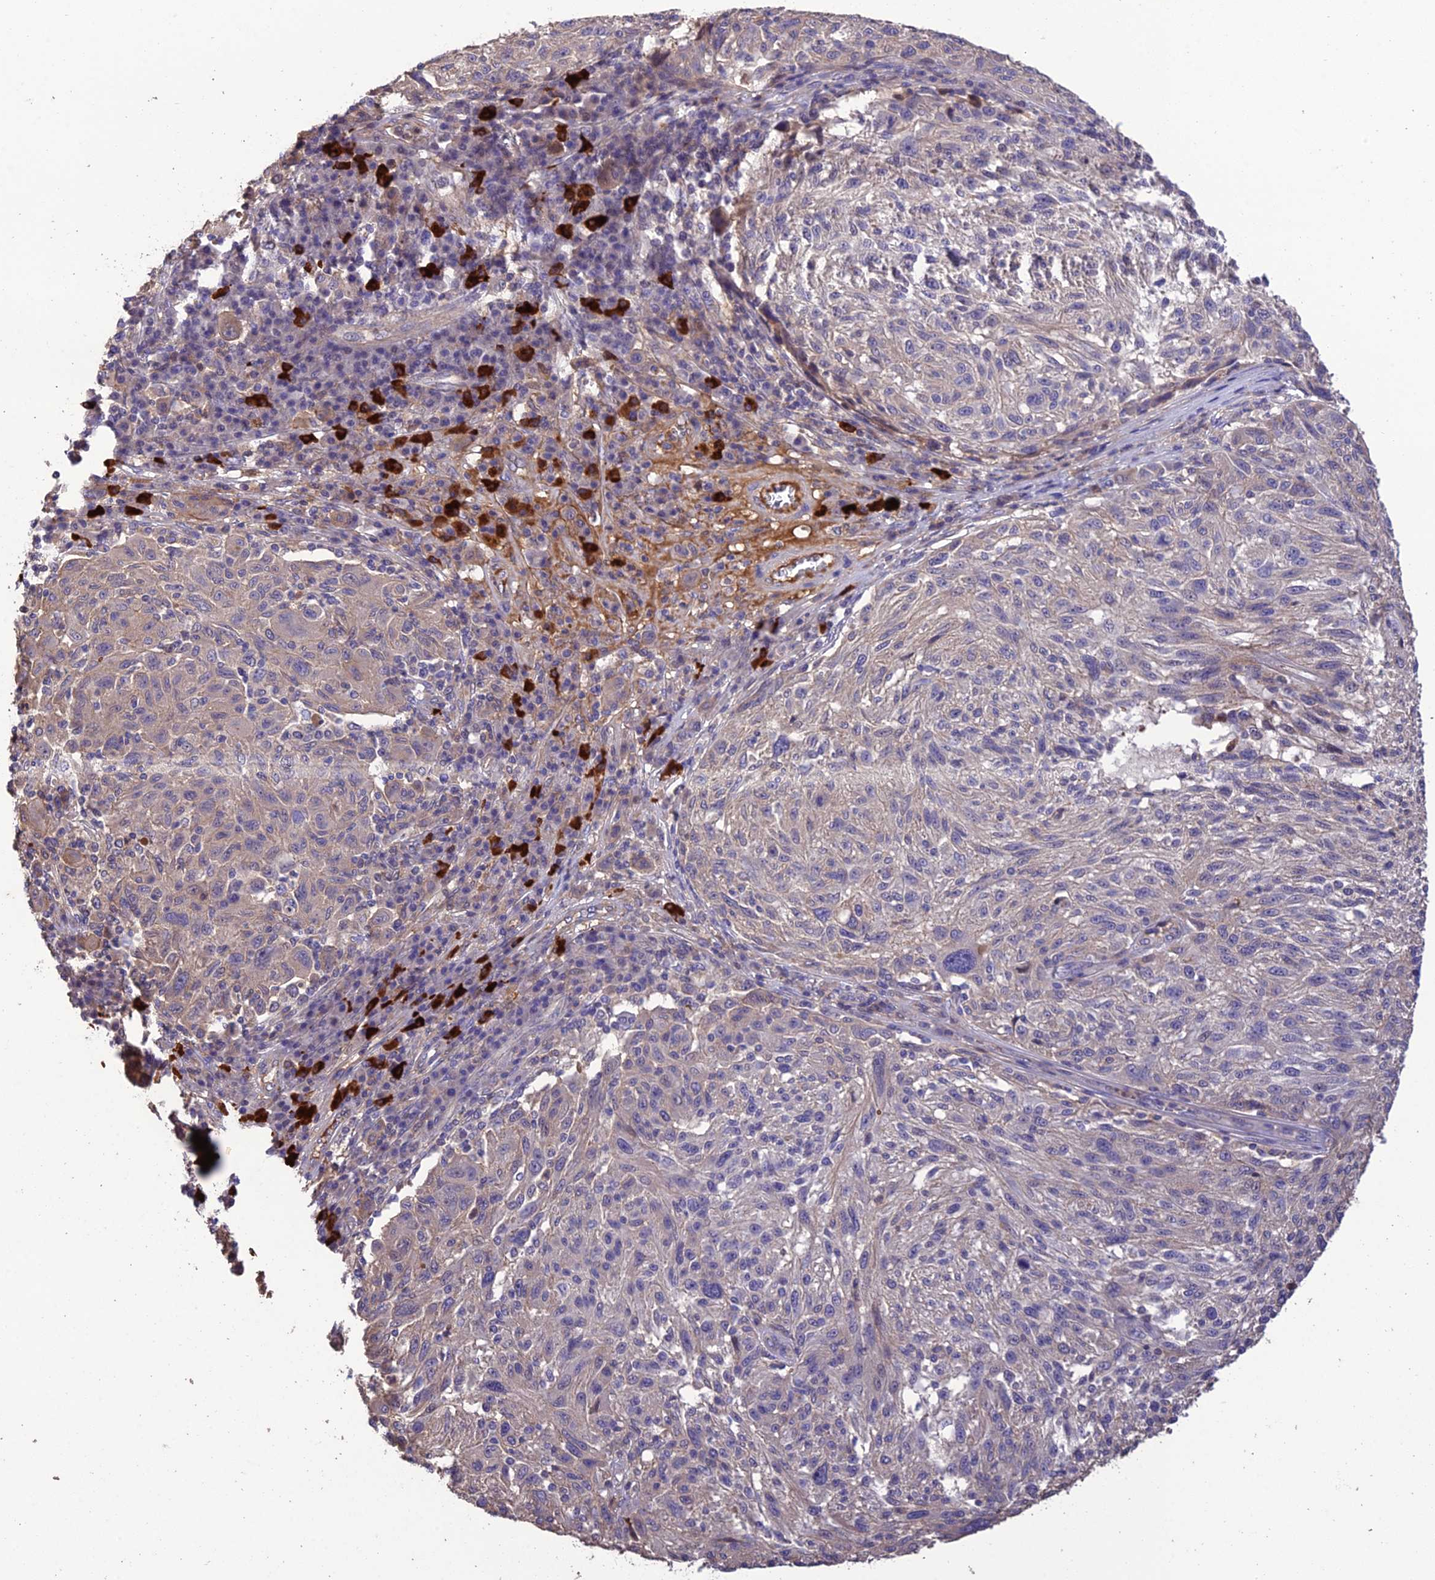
{"staining": {"intensity": "negative", "quantity": "none", "location": "none"}, "tissue": "melanoma", "cell_type": "Tumor cells", "image_type": "cancer", "snomed": [{"axis": "morphology", "description": "Malignant melanoma, NOS"}, {"axis": "topography", "description": "Skin"}], "caption": "DAB (3,3'-diaminobenzidine) immunohistochemical staining of human melanoma reveals no significant expression in tumor cells.", "gene": "MIOS", "patient": {"sex": "male", "age": 53}}